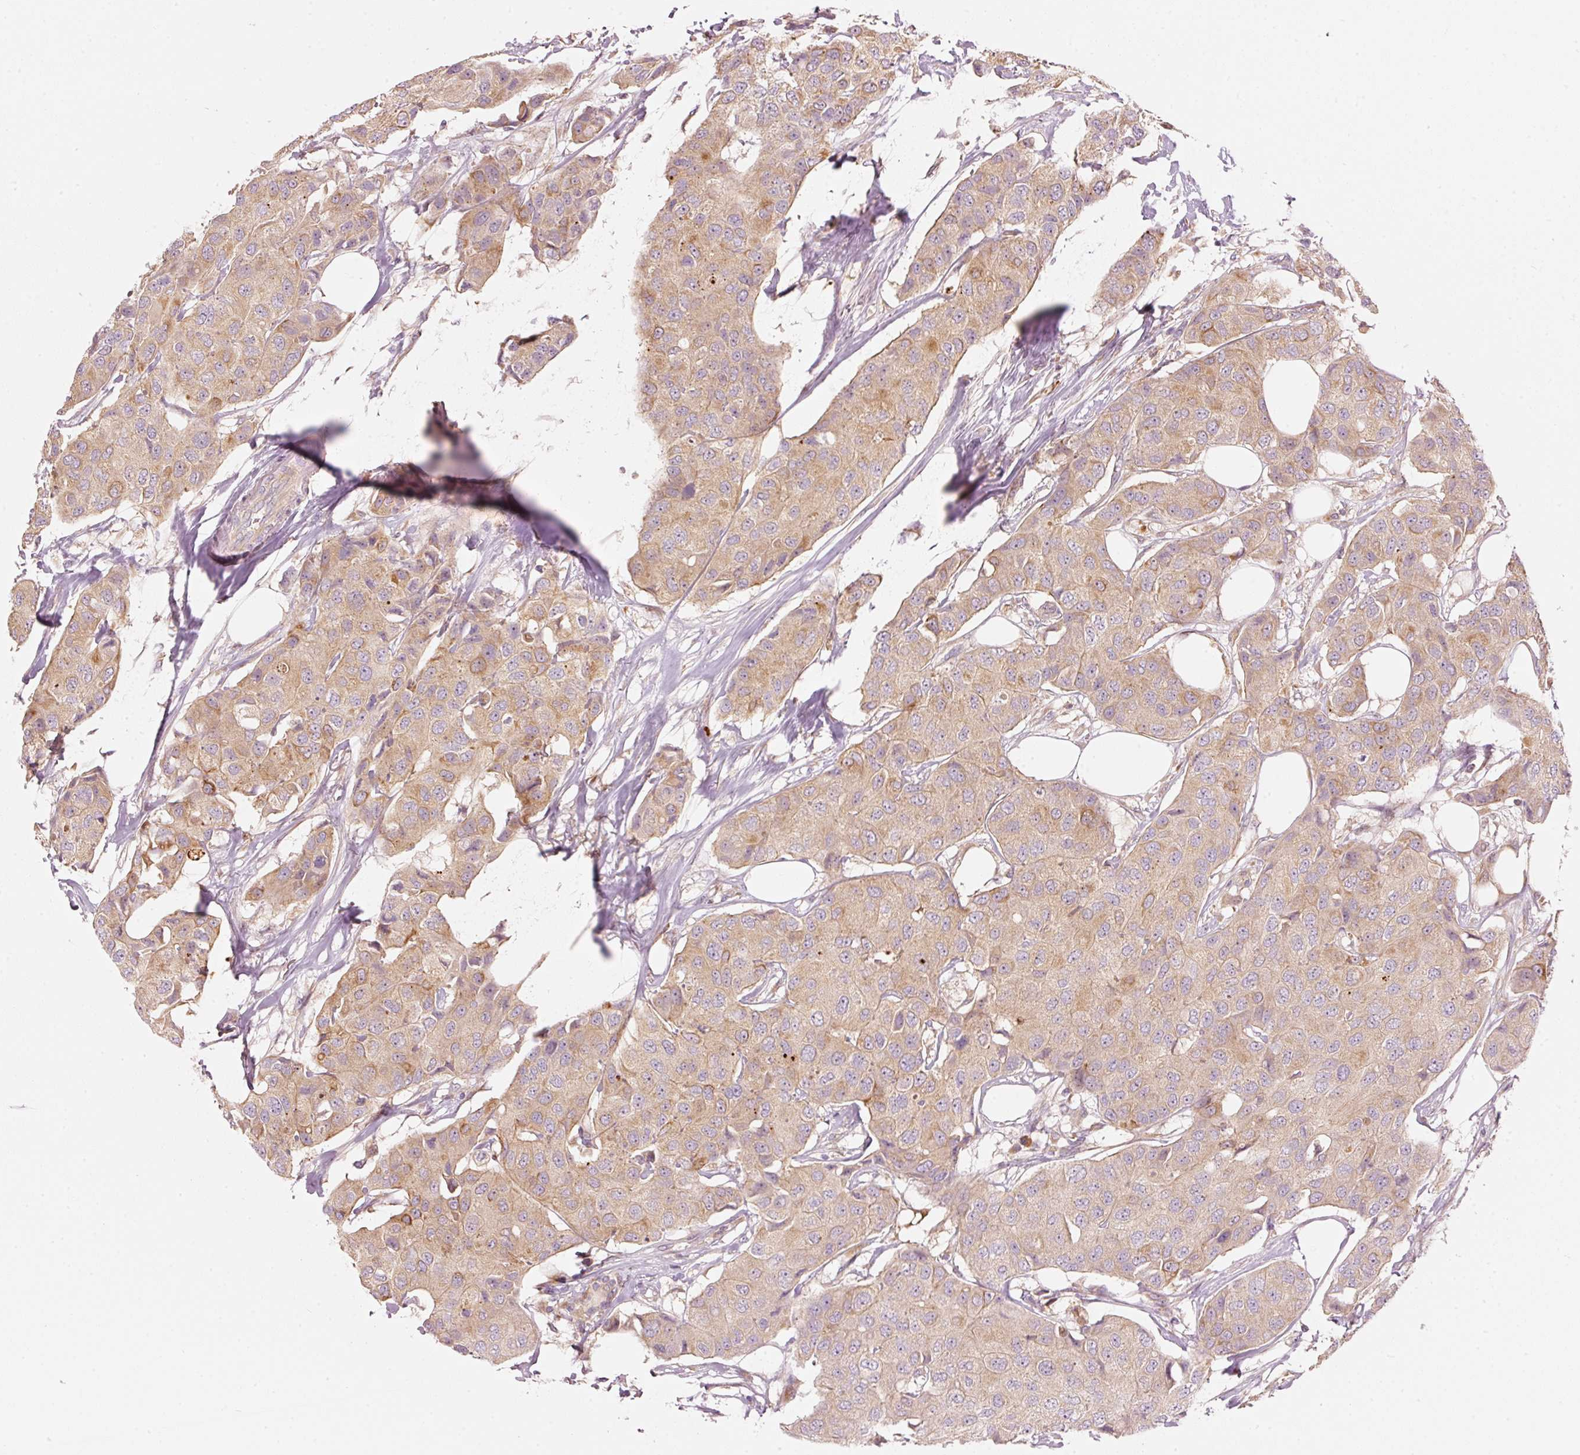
{"staining": {"intensity": "moderate", "quantity": "<25%", "location": "cytoplasmic/membranous"}, "tissue": "breast cancer", "cell_type": "Tumor cells", "image_type": "cancer", "snomed": [{"axis": "morphology", "description": "Duct carcinoma"}, {"axis": "topography", "description": "Breast"}], "caption": "Brown immunohistochemical staining in breast cancer demonstrates moderate cytoplasmic/membranous expression in approximately <25% of tumor cells.", "gene": "MAP10", "patient": {"sex": "female", "age": 80}}